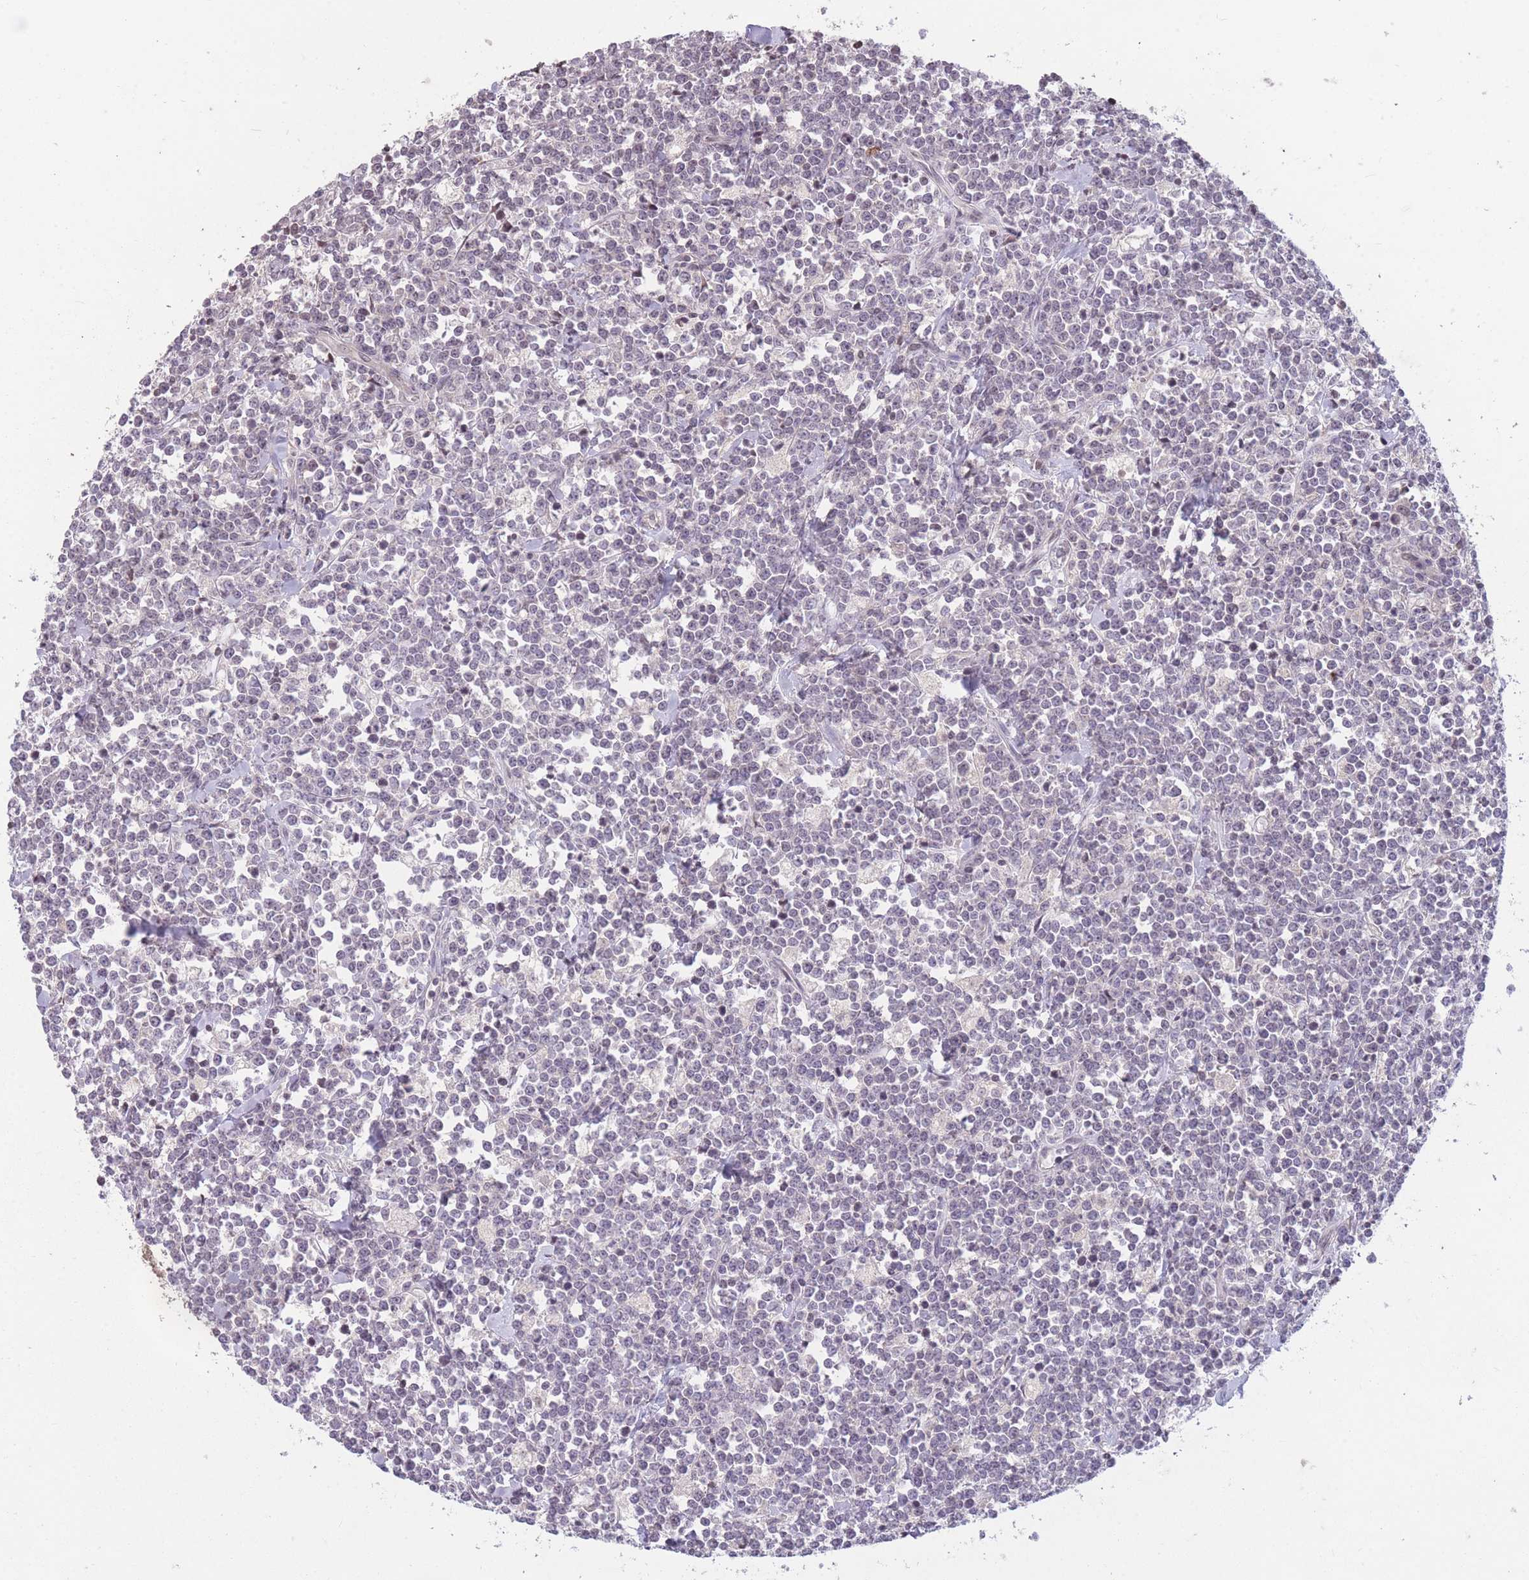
{"staining": {"intensity": "negative", "quantity": "none", "location": "none"}, "tissue": "lymphoma", "cell_type": "Tumor cells", "image_type": "cancer", "snomed": [{"axis": "morphology", "description": "Malignant lymphoma, non-Hodgkin's type, High grade"}, {"axis": "topography", "description": "Small intestine"}, {"axis": "topography", "description": "Colon"}], "caption": "Immunohistochemical staining of human malignant lymphoma, non-Hodgkin's type (high-grade) shows no significant staining in tumor cells.", "gene": "GGT5", "patient": {"sex": "male", "age": 8}}